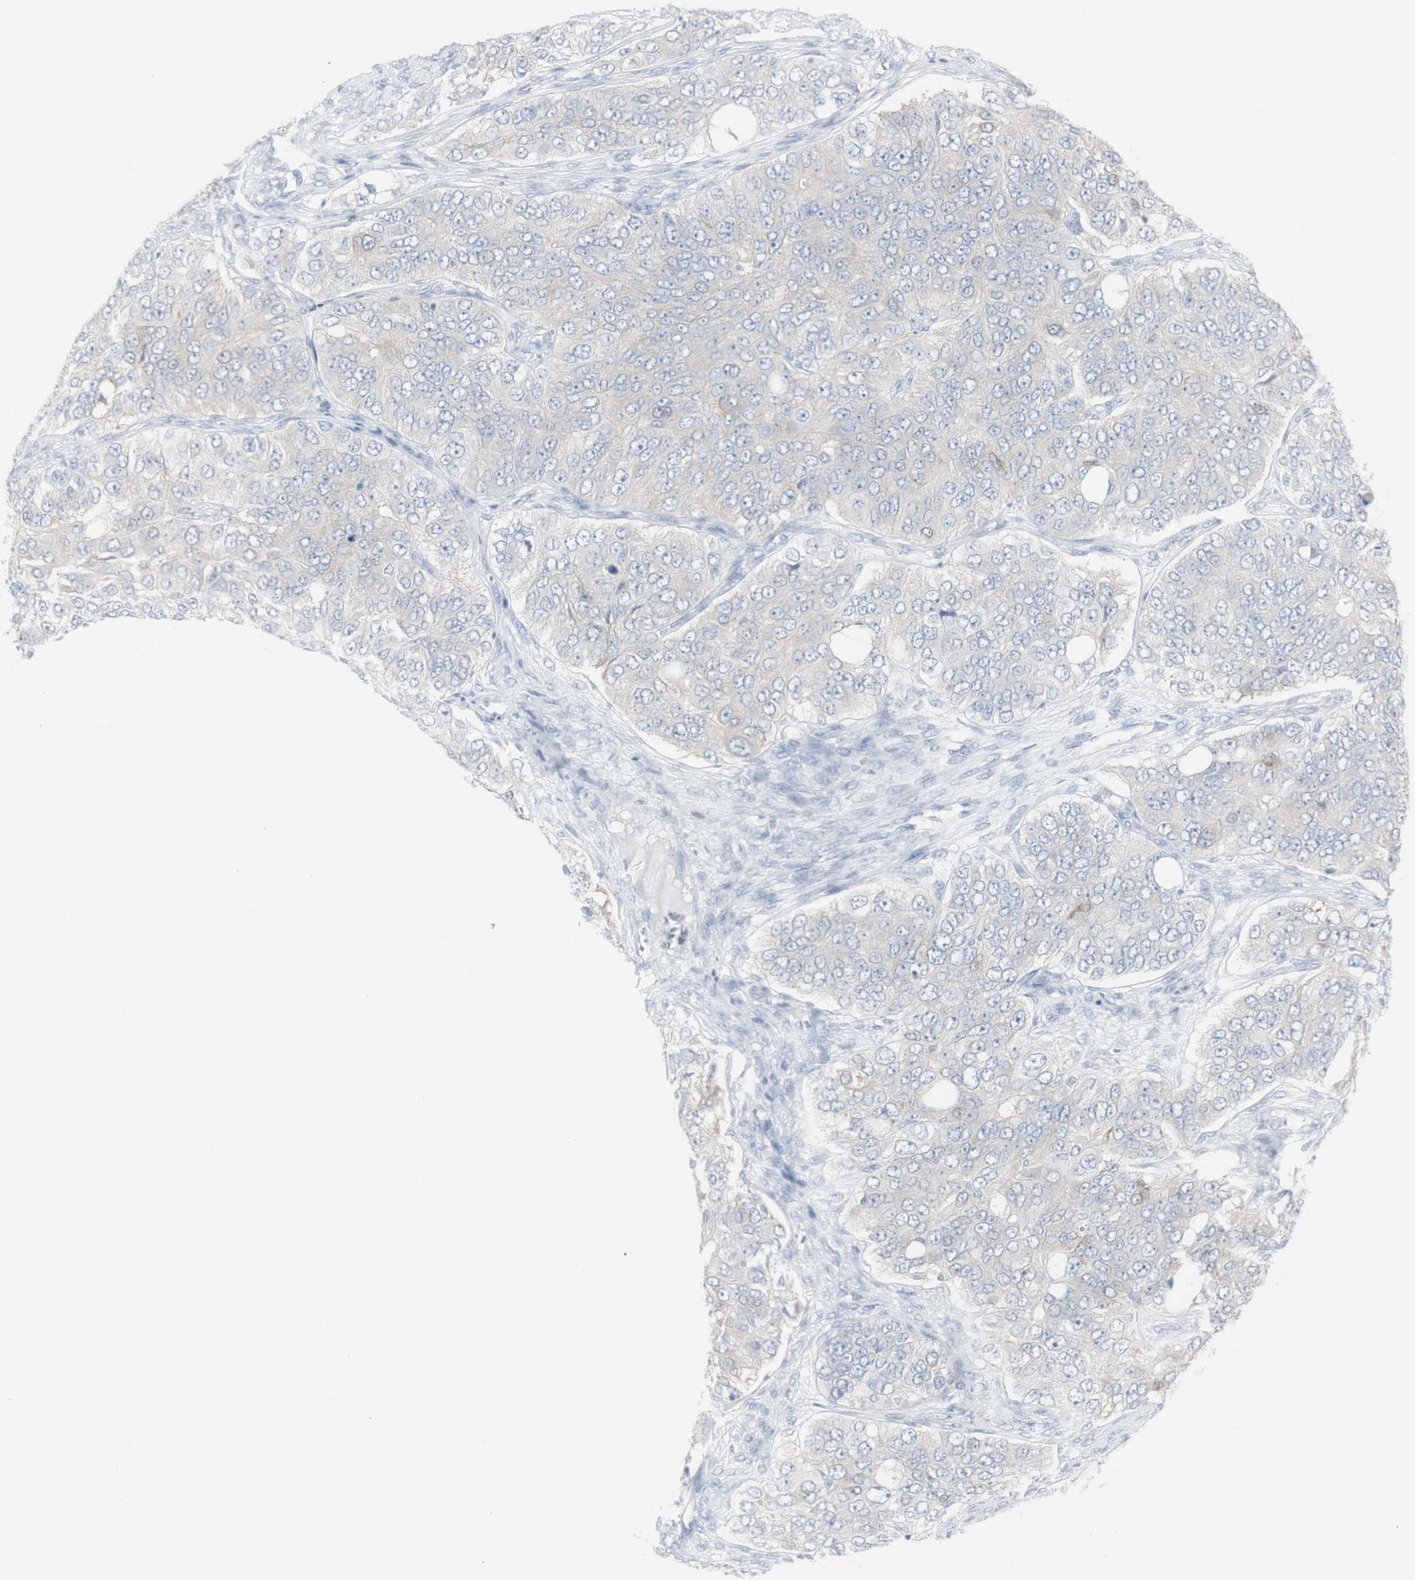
{"staining": {"intensity": "negative", "quantity": "none", "location": "none"}, "tissue": "ovarian cancer", "cell_type": "Tumor cells", "image_type": "cancer", "snomed": [{"axis": "morphology", "description": "Carcinoma, endometroid"}, {"axis": "topography", "description": "Ovary"}], "caption": "Tumor cells are negative for brown protein staining in ovarian endometroid carcinoma.", "gene": "ENSG00000198211", "patient": {"sex": "female", "age": 51}}